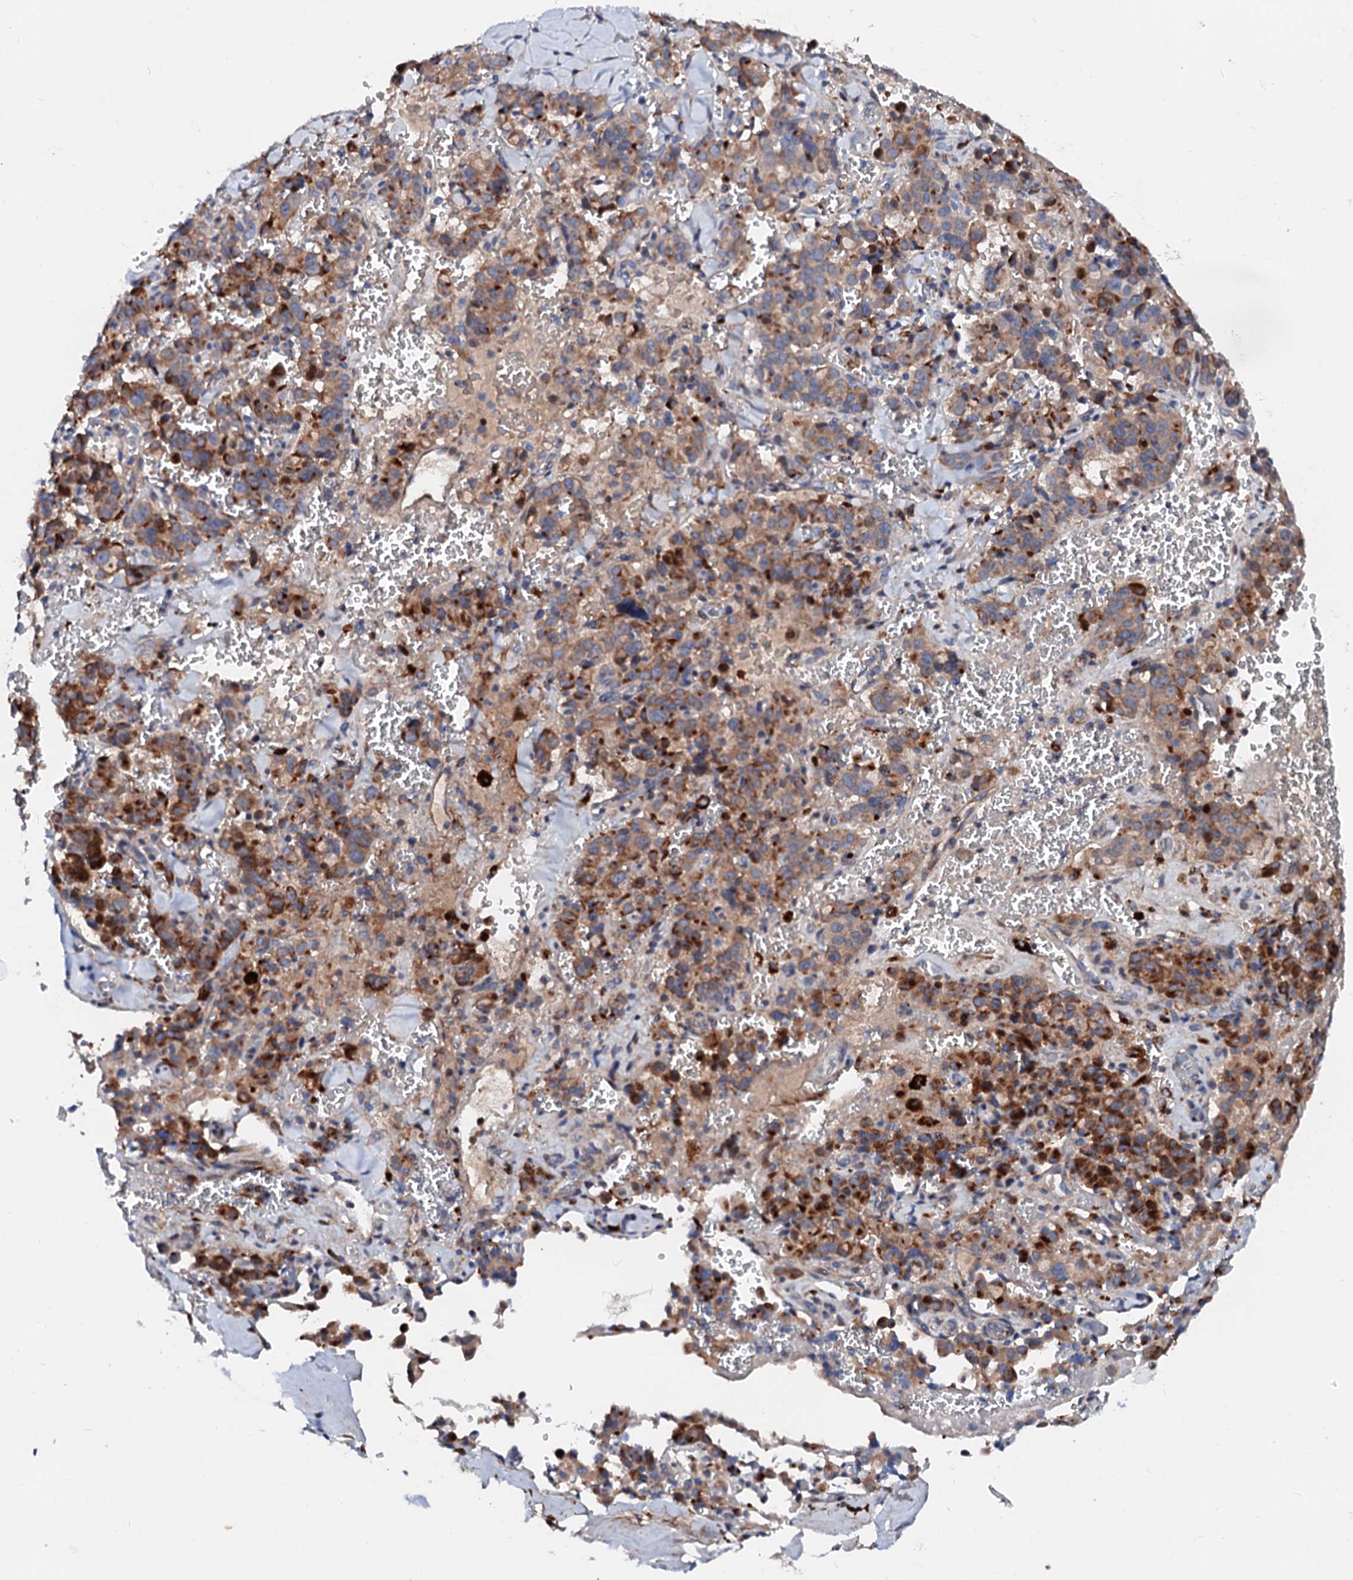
{"staining": {"intensity": "strong", "quantity": "25%-75%", "location": "cytoplasmic/membranous"}, "tissue": "pancreatic cancer", "cell_type": "Tumor cells", "image_type": "cancer", "snomed": [{"axis": "morphology", "description": "Adenocarcinoma, NOS"}, {"axis": "topography", "description": "Pancreas"}], "caption": "Immunohistochemistry (DAB) staining of adenocarcinoma (pancreatic) demonstrates strong cytoplasmic/membranous protein expression in about 25%-75% of tumor cells.", "gene": "SLC10A7", "patient": {"sex": "male", "age": 65}}